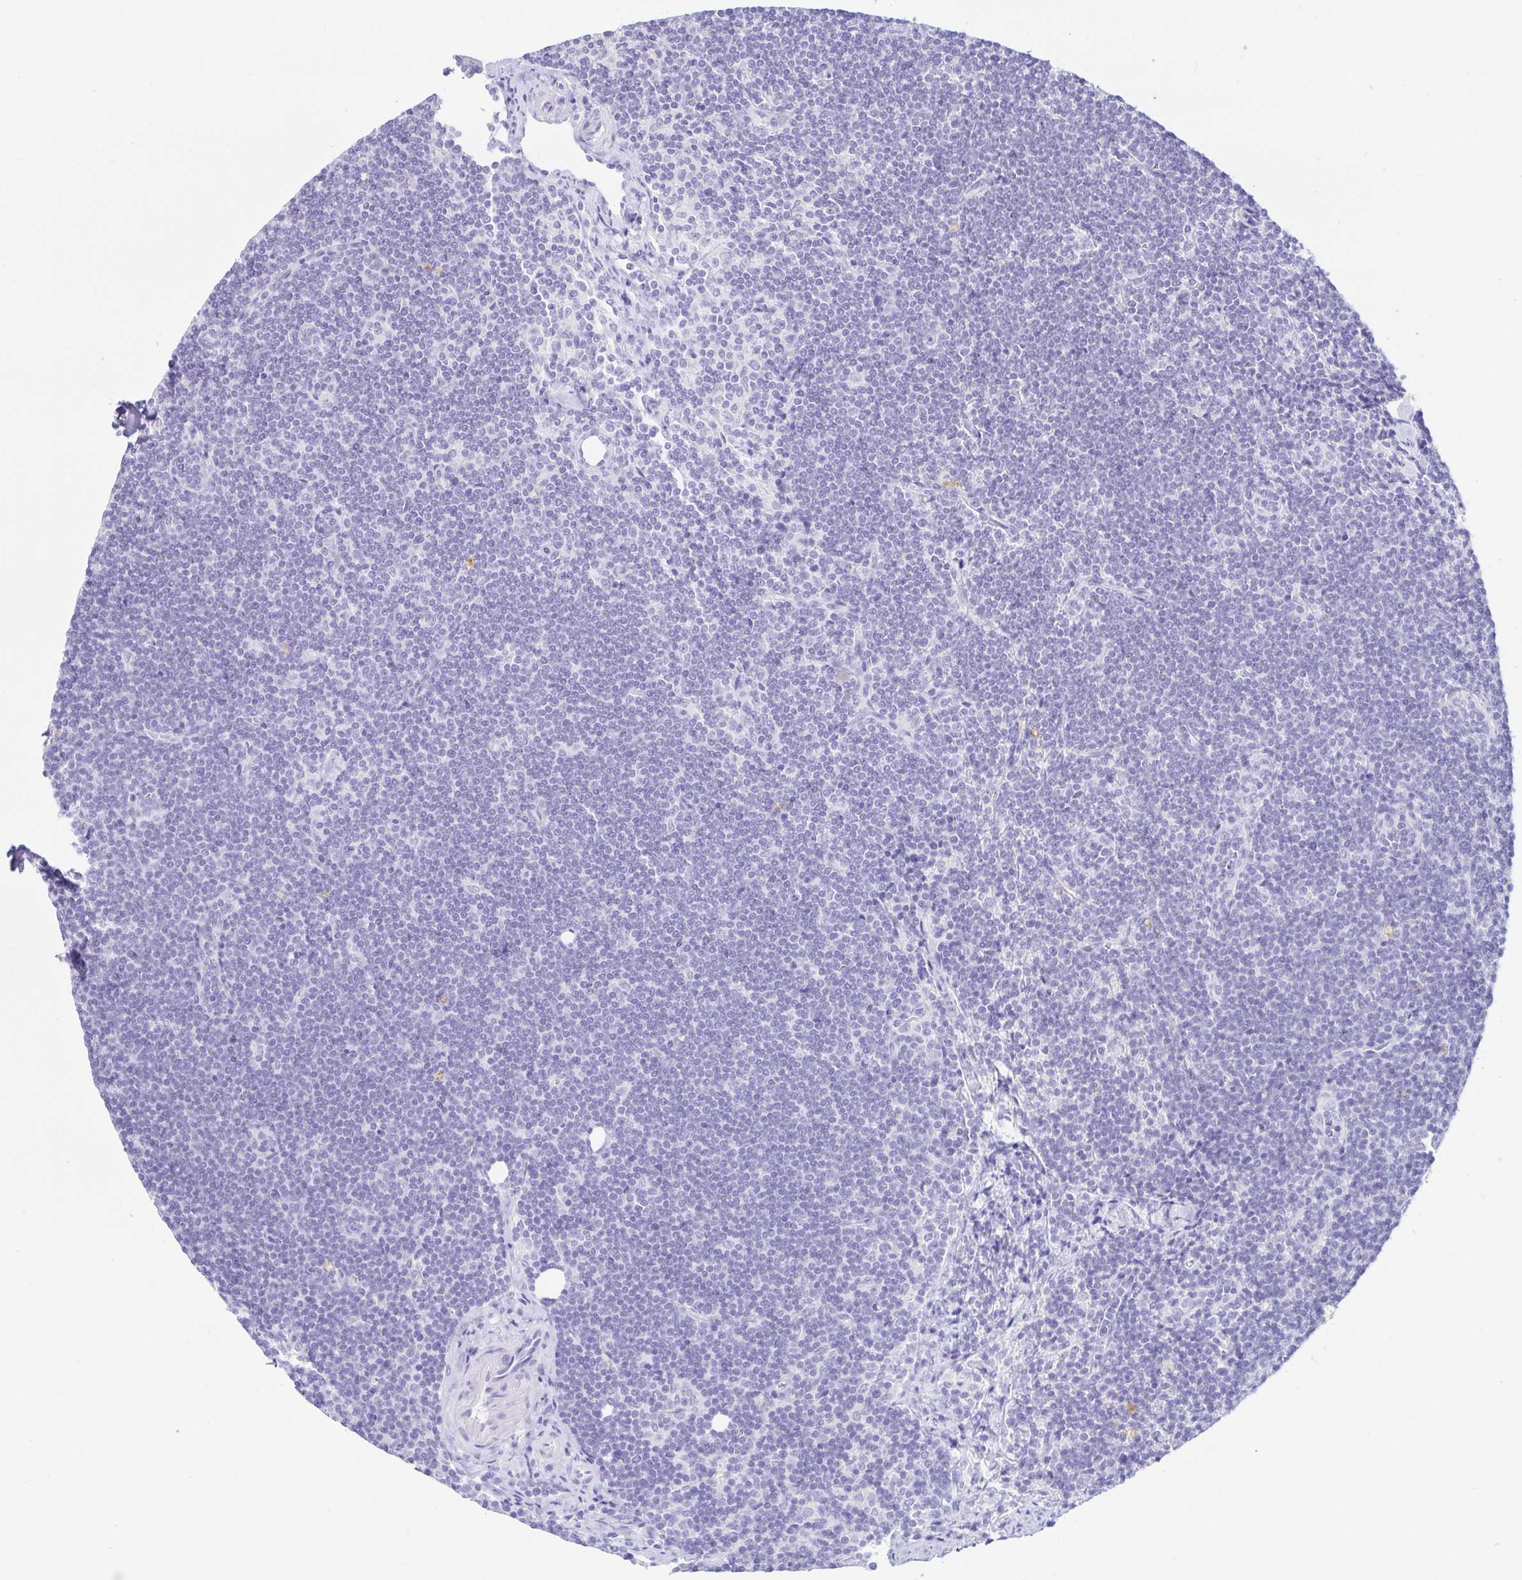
{"staining": {"intensity": "negative", "quantity": "none", "location": "none"}, "tissue": "lymphoma", "cell_type": "Tumor cells", "image_type": "cancer", "snomed": [{"axis": "morphology", "description": "Malignant lymphoma, non-Hodgkin's type, Low grade"}, {"axis": "topography", "description": "Lymph node"}], "caption": "The micrograph displays no staining of tumor cells in lymphoma.", "gene": "PAX8", "patient": {"sex": "female", "age": 73}}